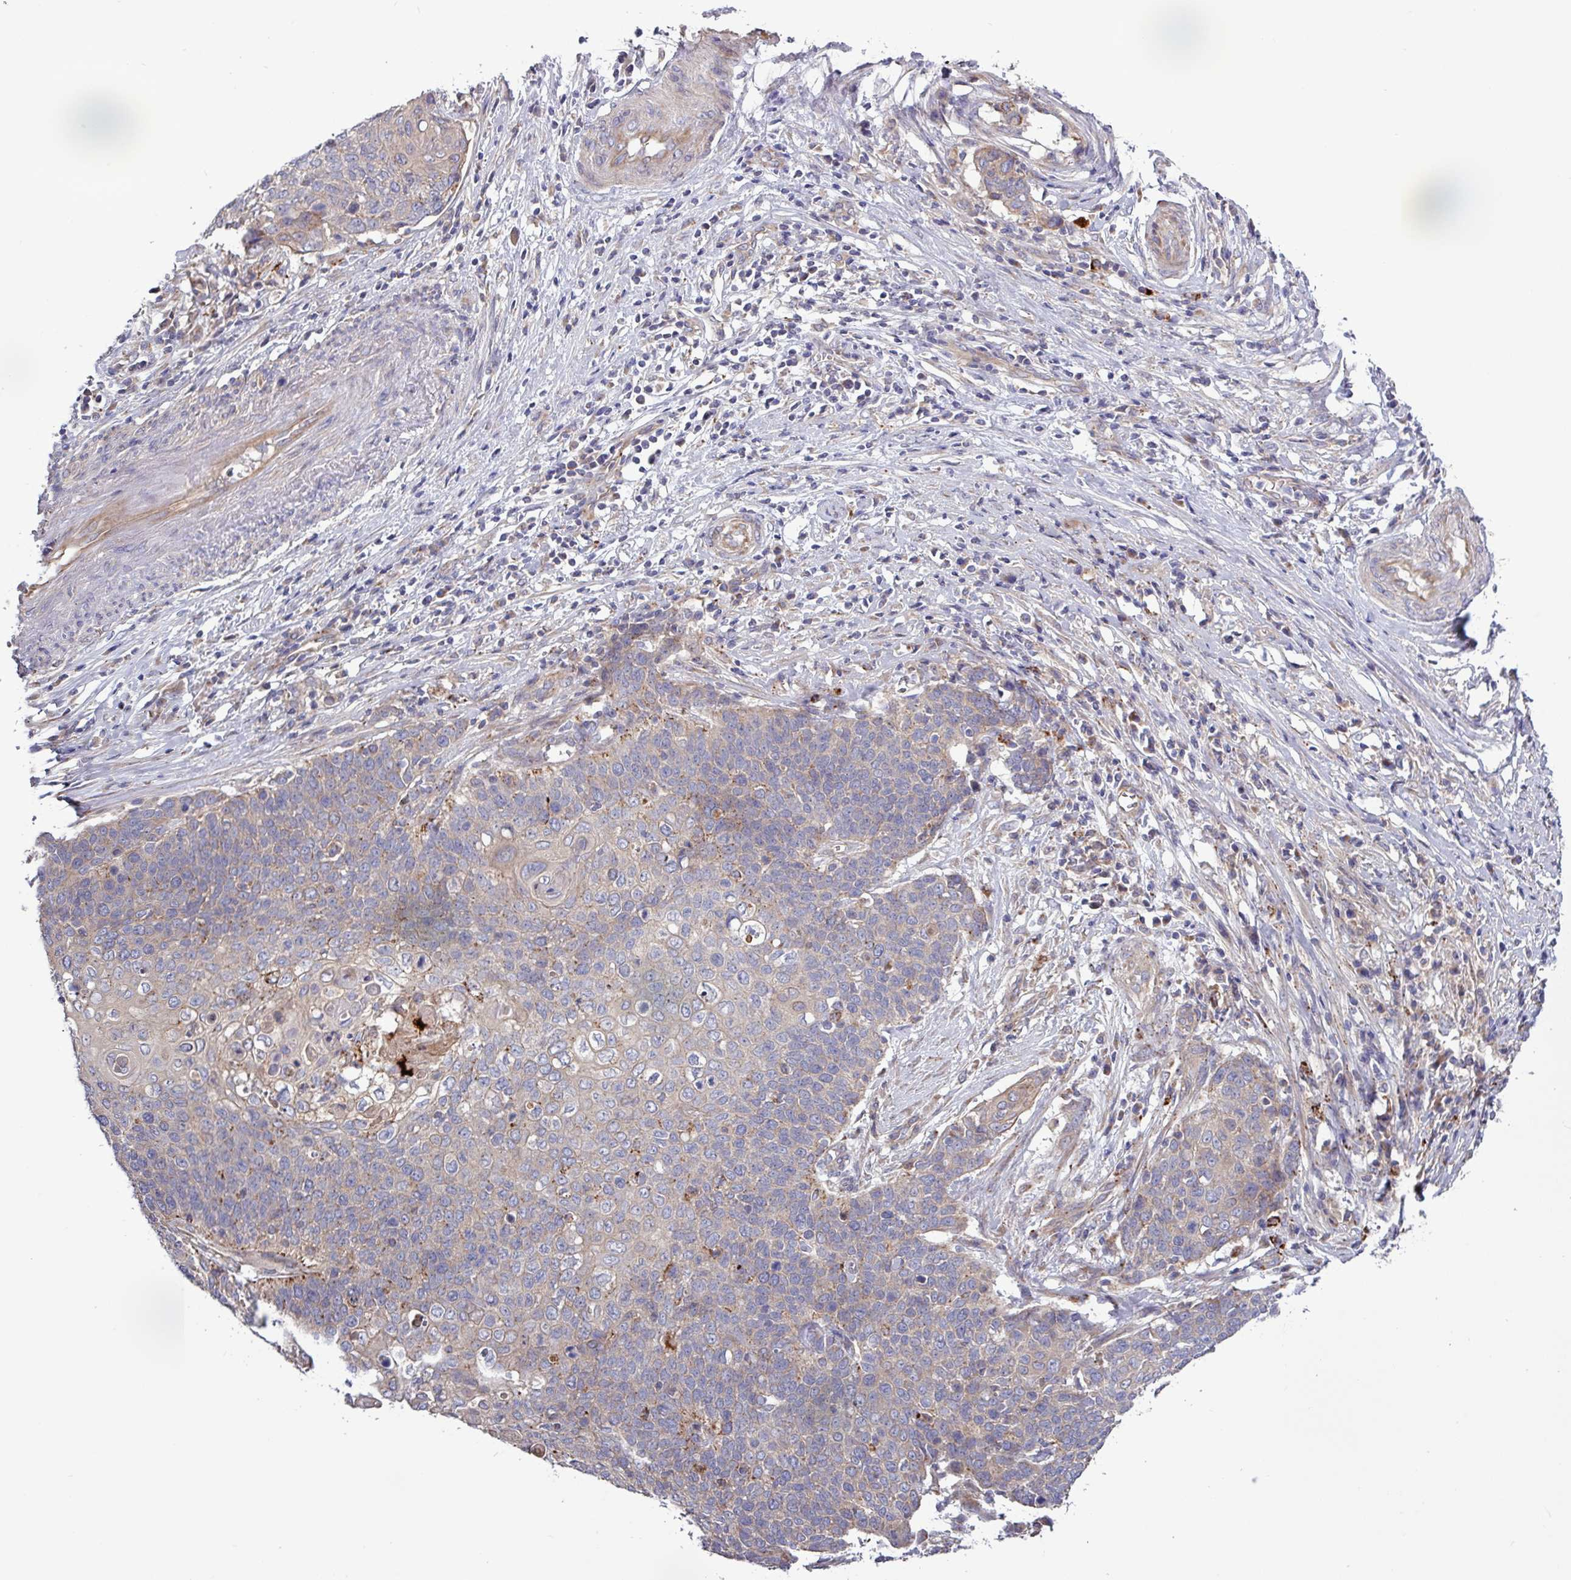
{"staining": {"intensity": "moderate", "quantity": "<25%", "location": "cytoplasmic/membranous"}, "tissue": "cervical cancer", "cell_type": "Tumor cells", "image_type": "cancer", "snomed": [{"axis": "morphology", "description": "Squamous cell carcinoma, NOS"}, {"axis": "topography", "description": "Cervix"}], "caption": "Cervical cancer (squamous cell carcinoma) tissue displays moderate cytoplasmic/membranous positivity in approximately <25% of tumor cells Immunohistochemistry (ihc) stains the protein of interest in brown and the nuclei are stained blue.", "gene": "PLIN2", "patient": {"sex": "female", "age": 39}}